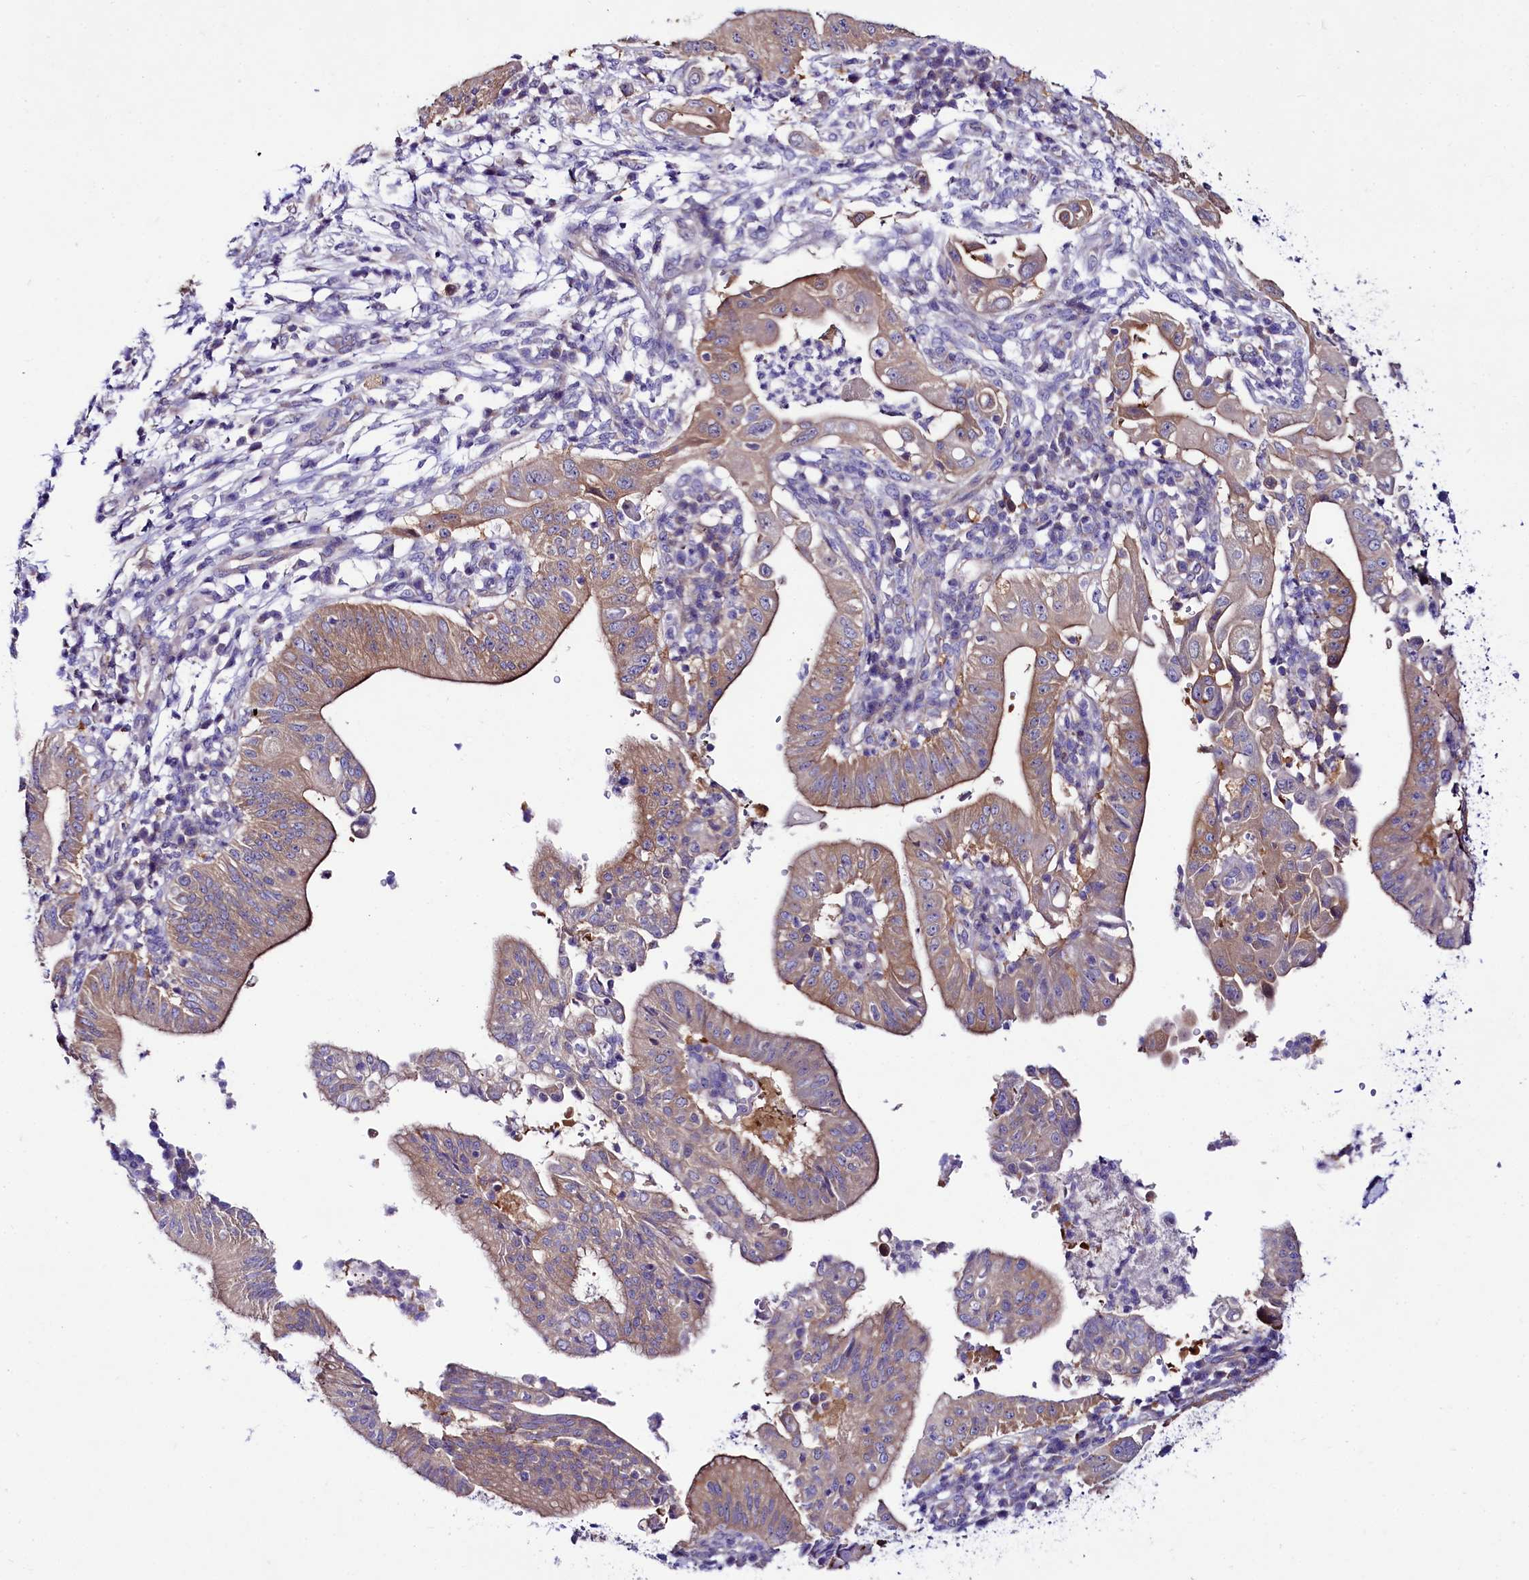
{"staining": {"intensity": "moderate", "quantity": "25%-75%", "location": "cytoplasmic/membranous"}, "tissue": "pancreatic cancer", "cell_type": "Tumor cells", "image_type": "cancer", "snomed": [{"axis": "morphology", "description": "Adenocarcinoma, NOS"}, {"axis": "topography", "description": "Pancreas"}], "caption": "A brown stain shows moderate cytoplasmic/membranous positivity of a protein in adenocarcinoma (pancreatic) tumor cells.", "gene": "ABHD5", "patient": {"sex": "male", "age": 68}}